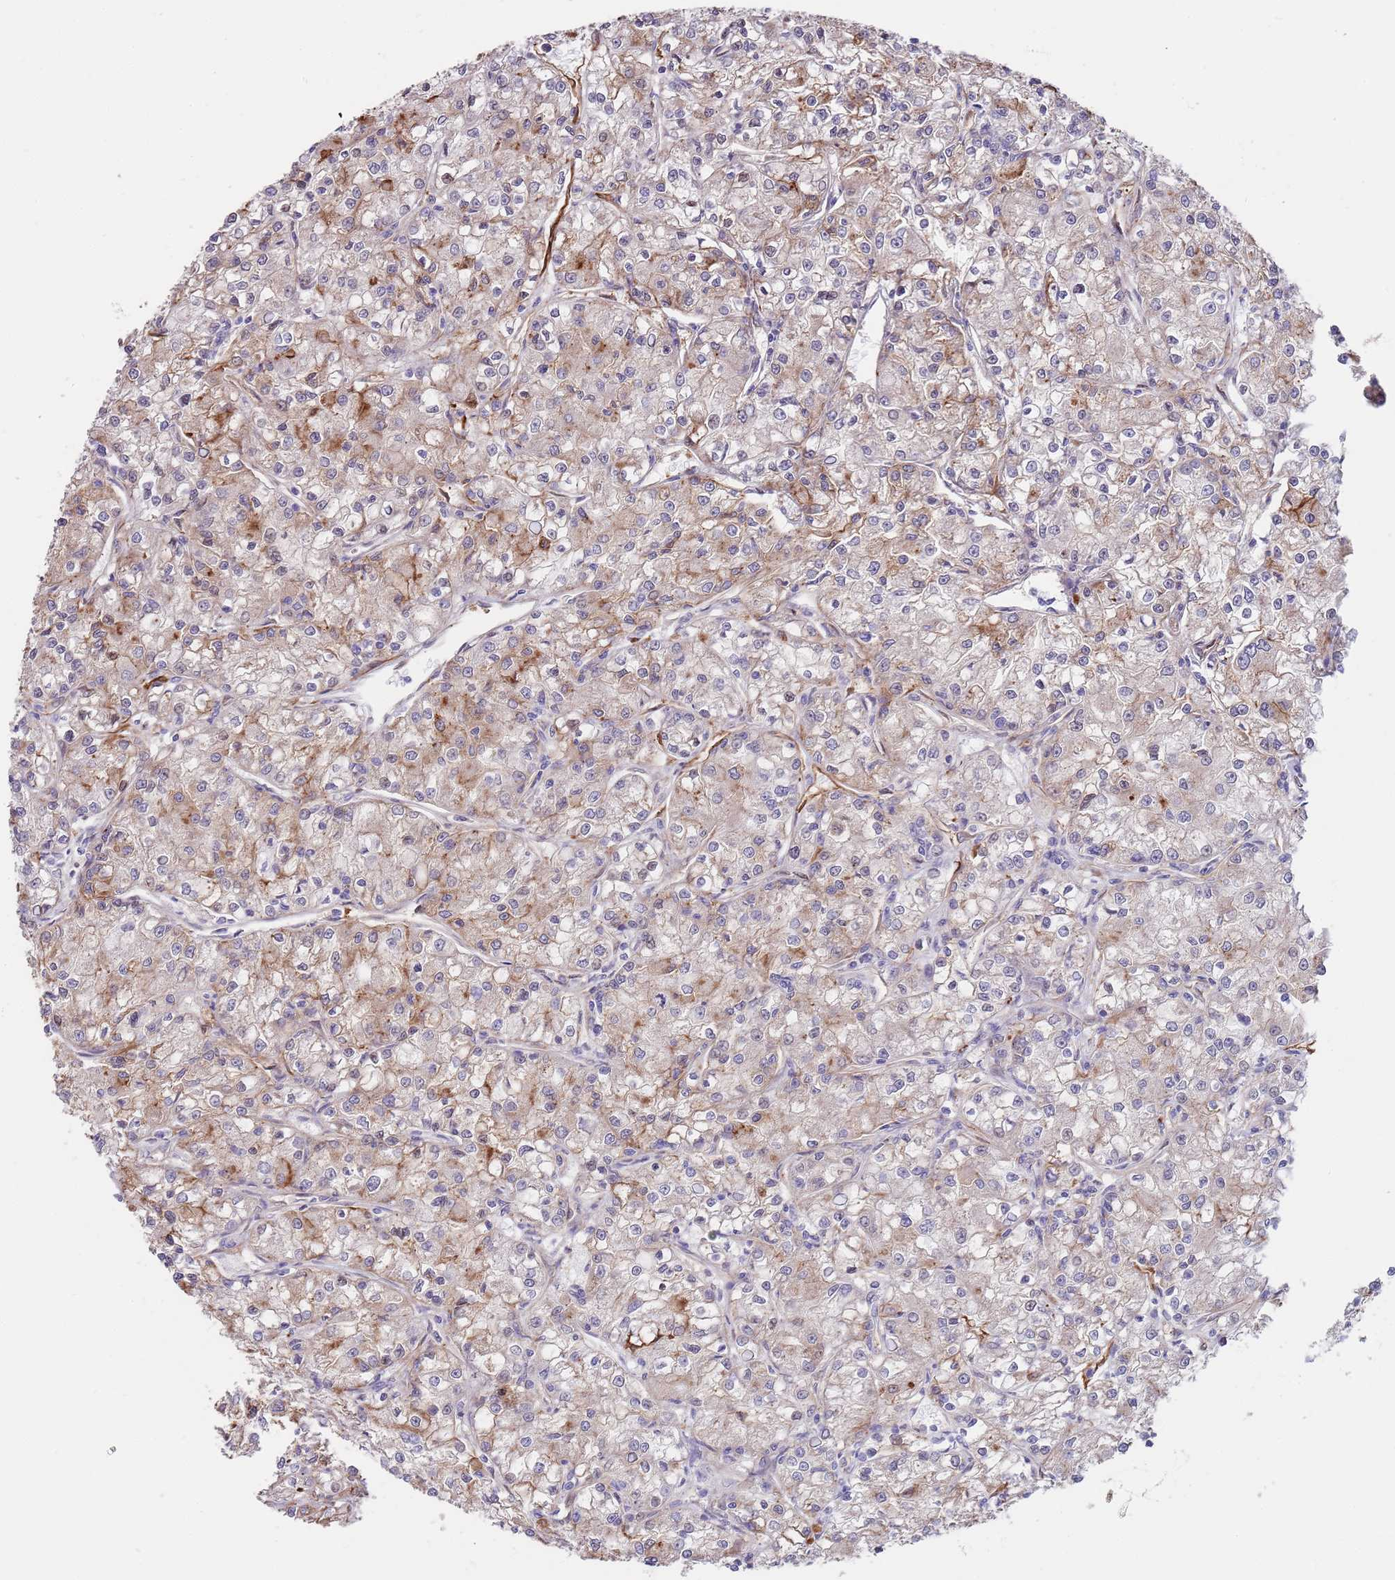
{"staining": {"intensity": "moderate", "quantity": "25%-75%", "location": "cytoplasmic/membranous"}, "tissue": "renal cancer", "cell_type": "Tumor cells", "image_type": "cancer", "snomed": [{"axis": "morphology", "description": "Adenocarcinoma, NOS"}, {"axis": "topography", "description": "Kidney"}], "caption": "Renal cancer was stained to show a protein in brown. There is medium levels of moderate cytoplasmic/membranous expression in approximately 25%-75% of tumor cells.", "gene": "BPNT1", "patient": {"sex": "female", "age": 59}}